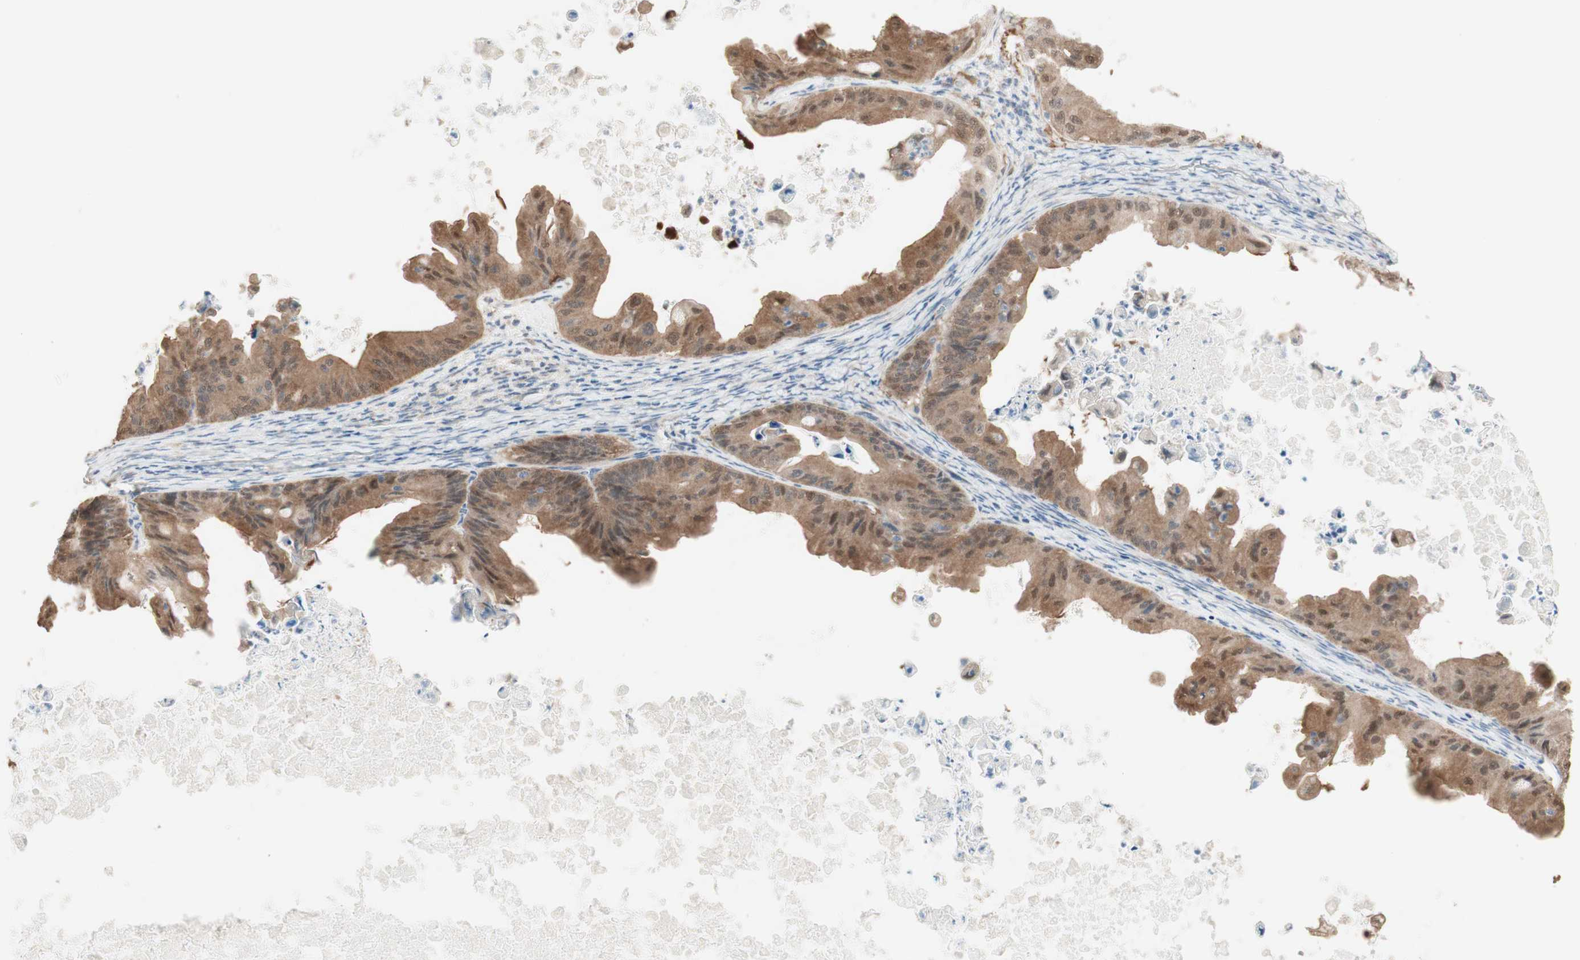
{"staining": {"intensity": "moderate", "quantity": ">75%", "location": "cytoplasmic/membranous"}, "tissue": "ovarian cancer", "cell_type": "Tumor cells", "image_type": "cancer", "snomed": [{"axis": "morphology", "description": "Cystadenocarcinoma, mucinous, NOS"}, {"axis": "topography", "description": "Ovary"}], "caption": "This histopathology image demonstrates ovarian cancer stained with IHC to label a protein in brown. The cytoplasmic/membranous of tumor cells show moderate positivity for the protein. Nuclei are counter-stained blue.", "gene": "COMT", "patient": {"sex": "female", "age": 37}}